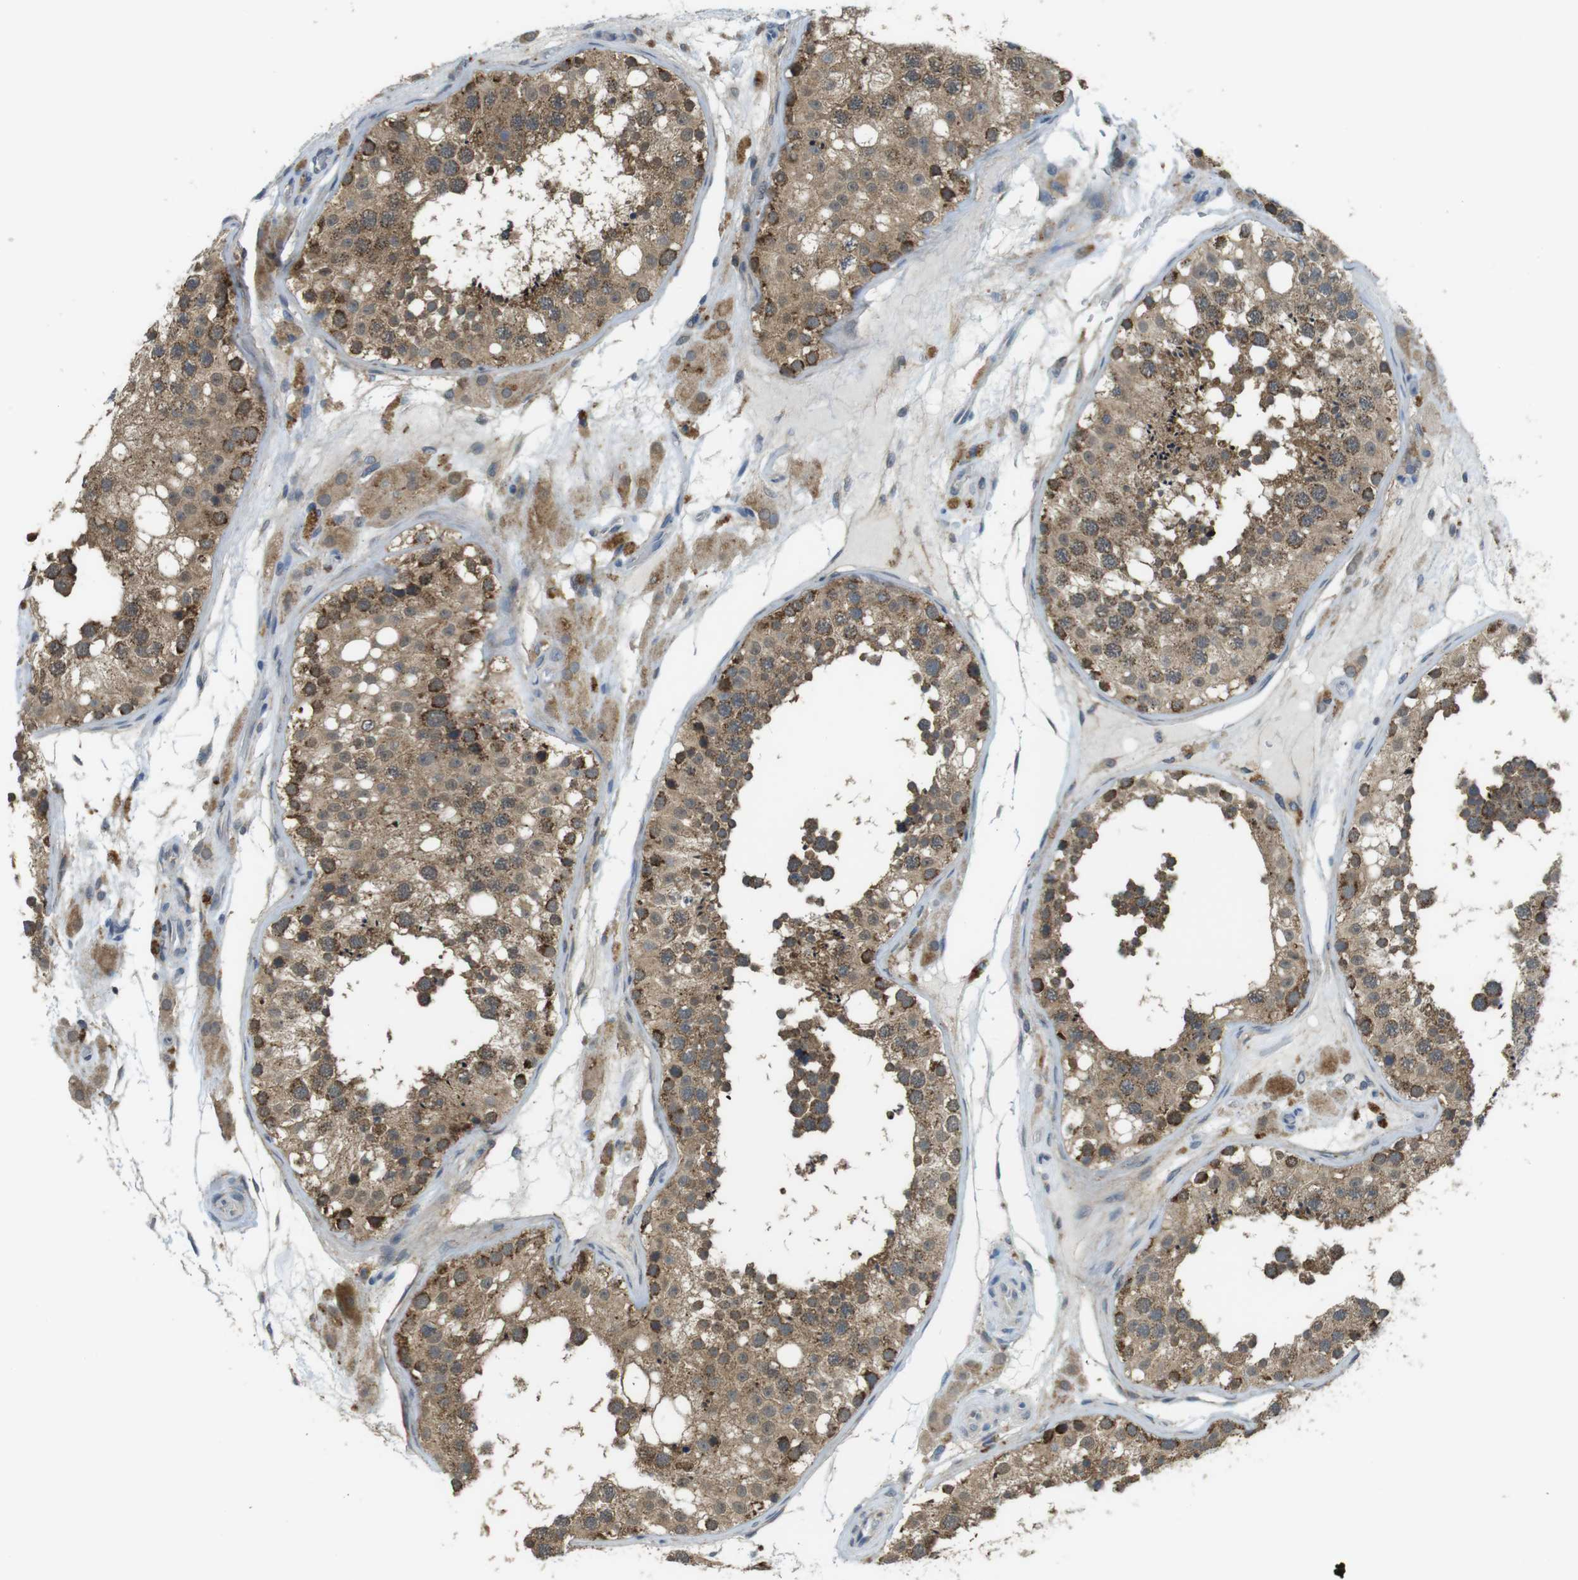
{"staining": {"intensity": "moderate", "quantity": ">75%", "location": "cytoplasmic/membranous"}, "tissue": "testis", "cell_type": "Cells in seminiferous ducts", "image_type": "normal", "snomed": [{"axis": "morphology", "description": "Normal tissue, NOS"}, {"axis": "topography", "description": "Testis"}], "caption": "This image shows immunohistochemistry staining of benign human testis, with medium moderate cytoplasmic/membranous positivity in approximately >75% of cells in seminiferous ducts.", "gene": "BRI3BP", "patient": {"sex": "male", "age": 26}}